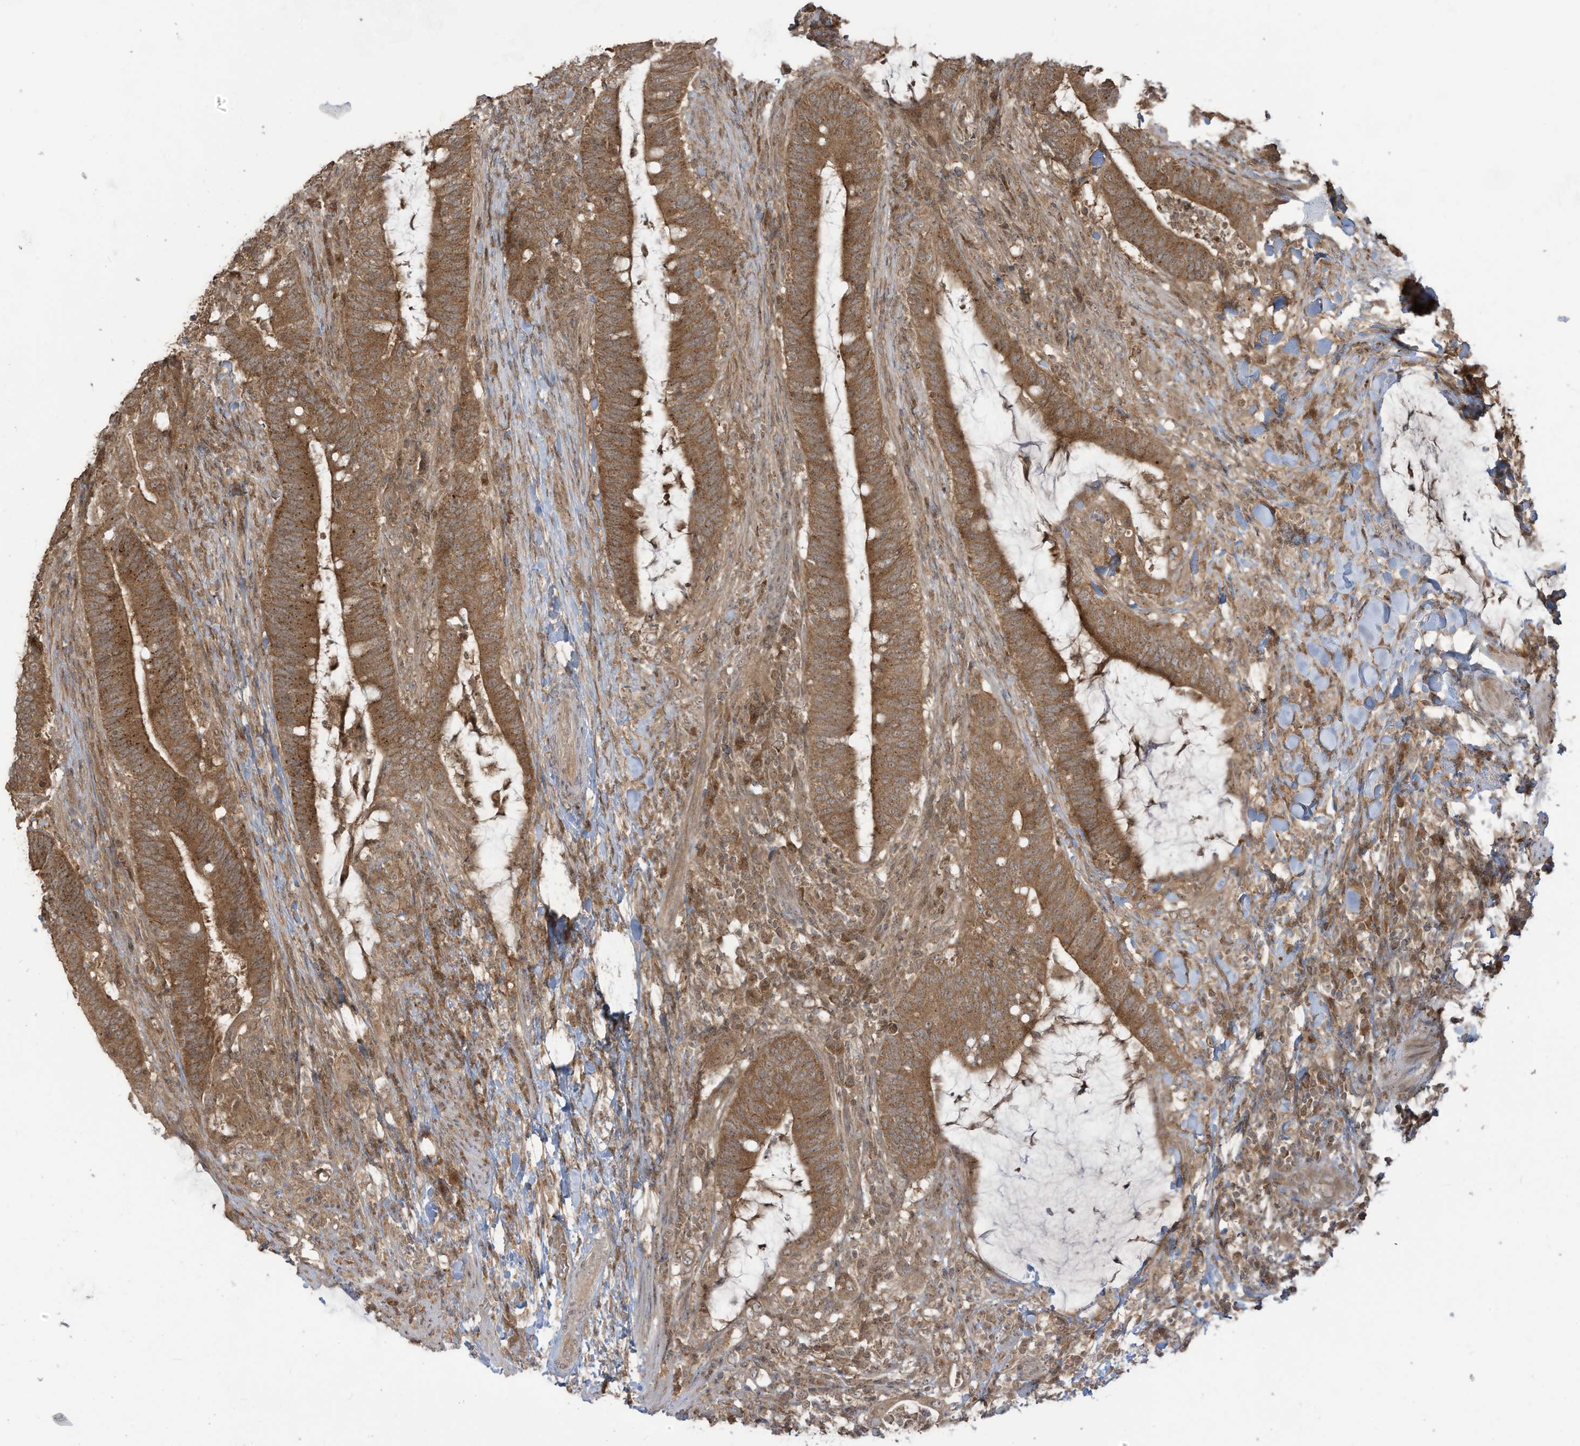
{"staining": {"intensity": "moderate", "quantity": ">75%", "location": "cytoplasmic/membranous"}, "tissue": "colorectal cancer", "cell_type": "Tumor cells", "image_type": "cancer", "snomed": [{"axis": "morphology", "description": "Adenocarcinoma, NOS"}, {"axis": "topography", "description": "Colon"}], "caption": "Colorectal cancer stained for a protein (brown) demonstrates moderate cytoplasmic/membranous positive expression in about >75% of tumor cells.", "gene": "CARF", "patient": {"sex": "female", "age": 66}}